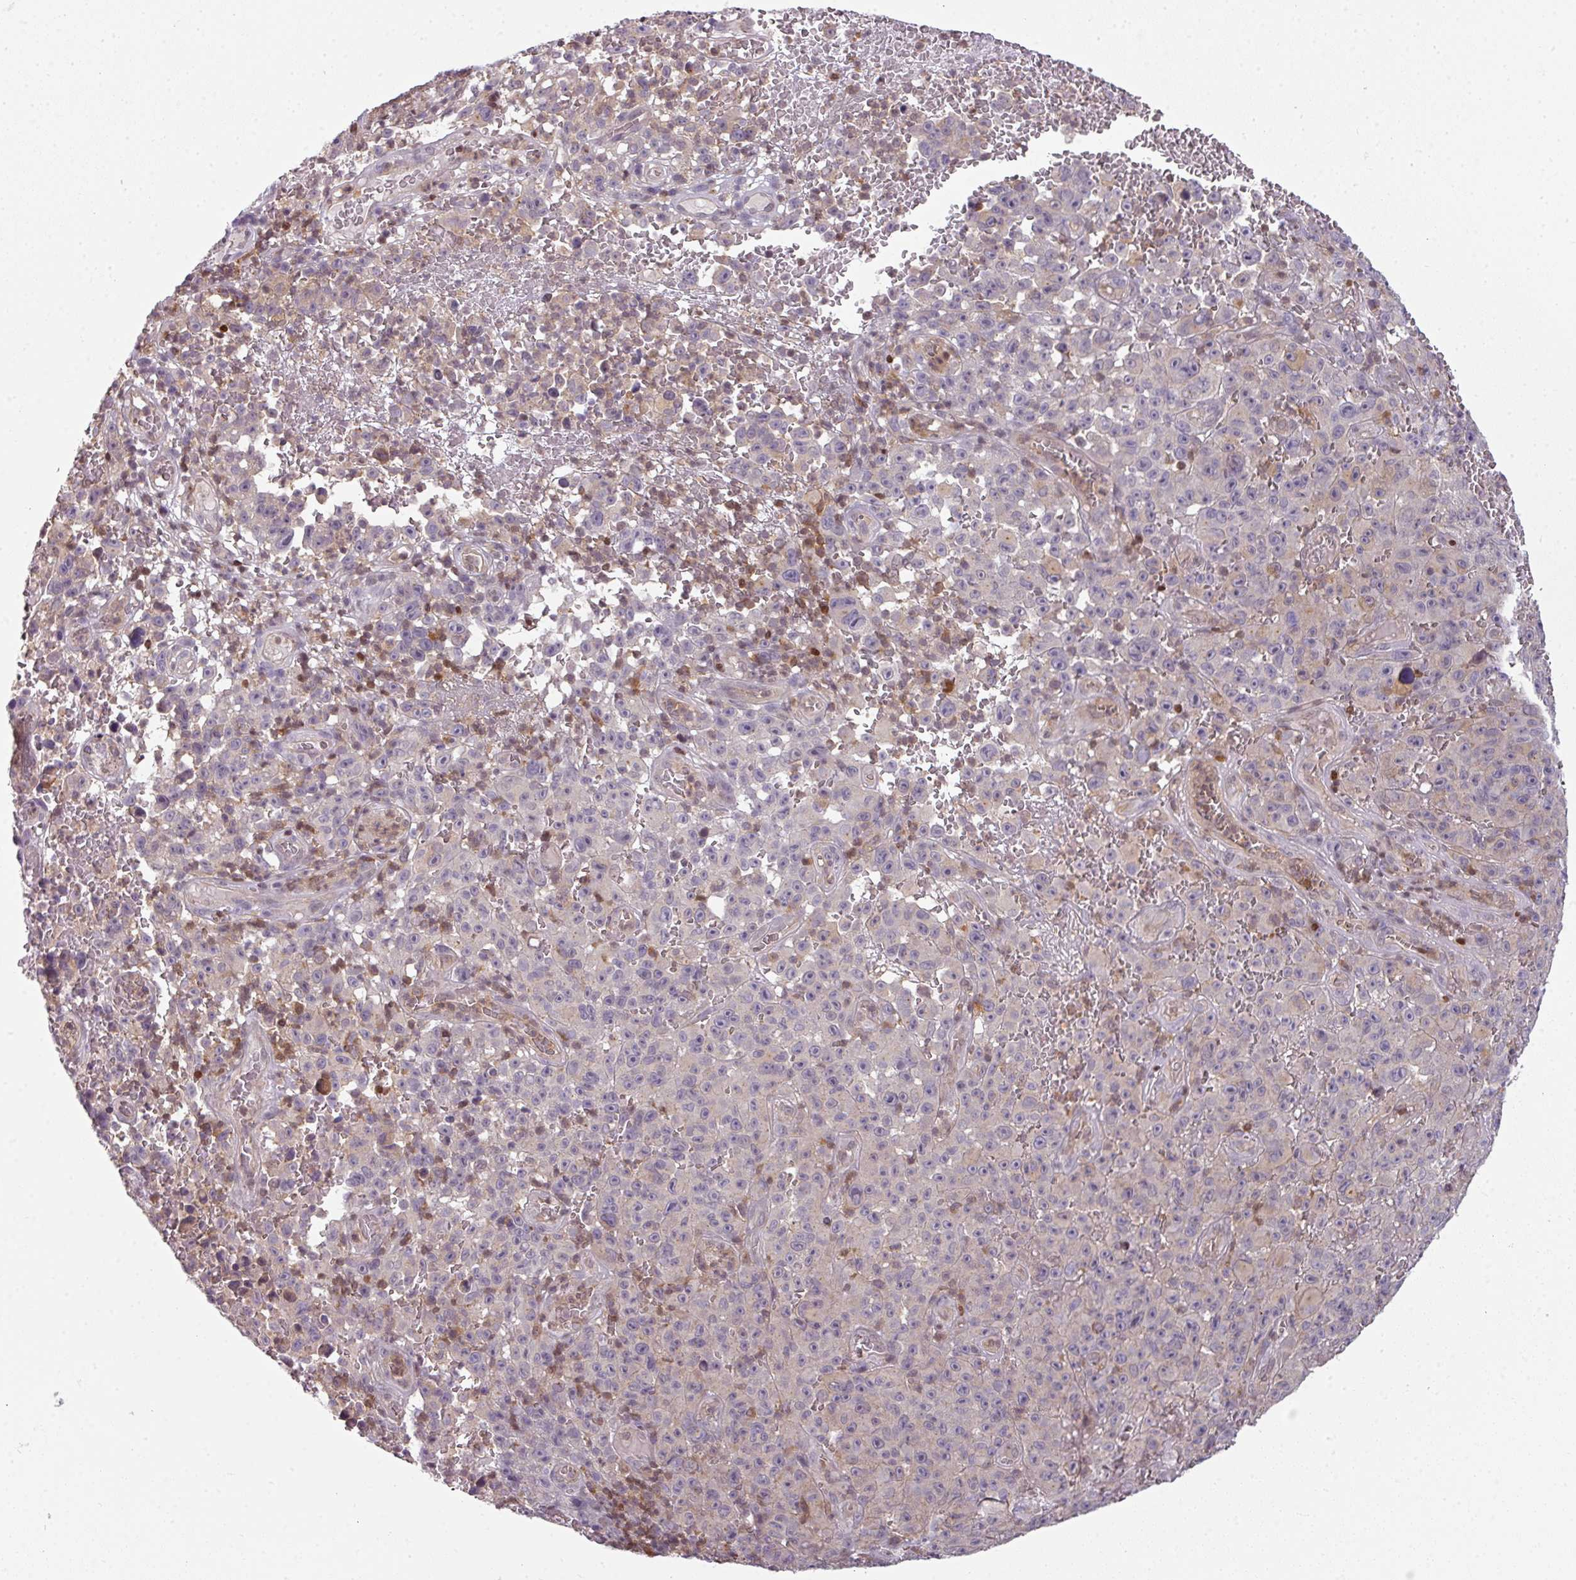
{"staining": {"intensity": "negative", "quantity": "none", "location": "none"}, "tissue": "melanoma", "cell_type": "Tumor cells", "image_type": "cancer", "snomed": [{"axis": "morphology", "description": "Malignant melanoma, NOS"}, {"axis": "topography", "description": "Skin"}], "caption": "Tumor cells are negative for brown protein staining in melanoma. Brightfield microscopy of immunohistochemistry stained with DAB (3,3'-diaminobenzidine) (brown) and hematoxylin (blue), captured at high magnification.", "gene": "STAT5A", "patient": {"sex": "female", "age": 82}}